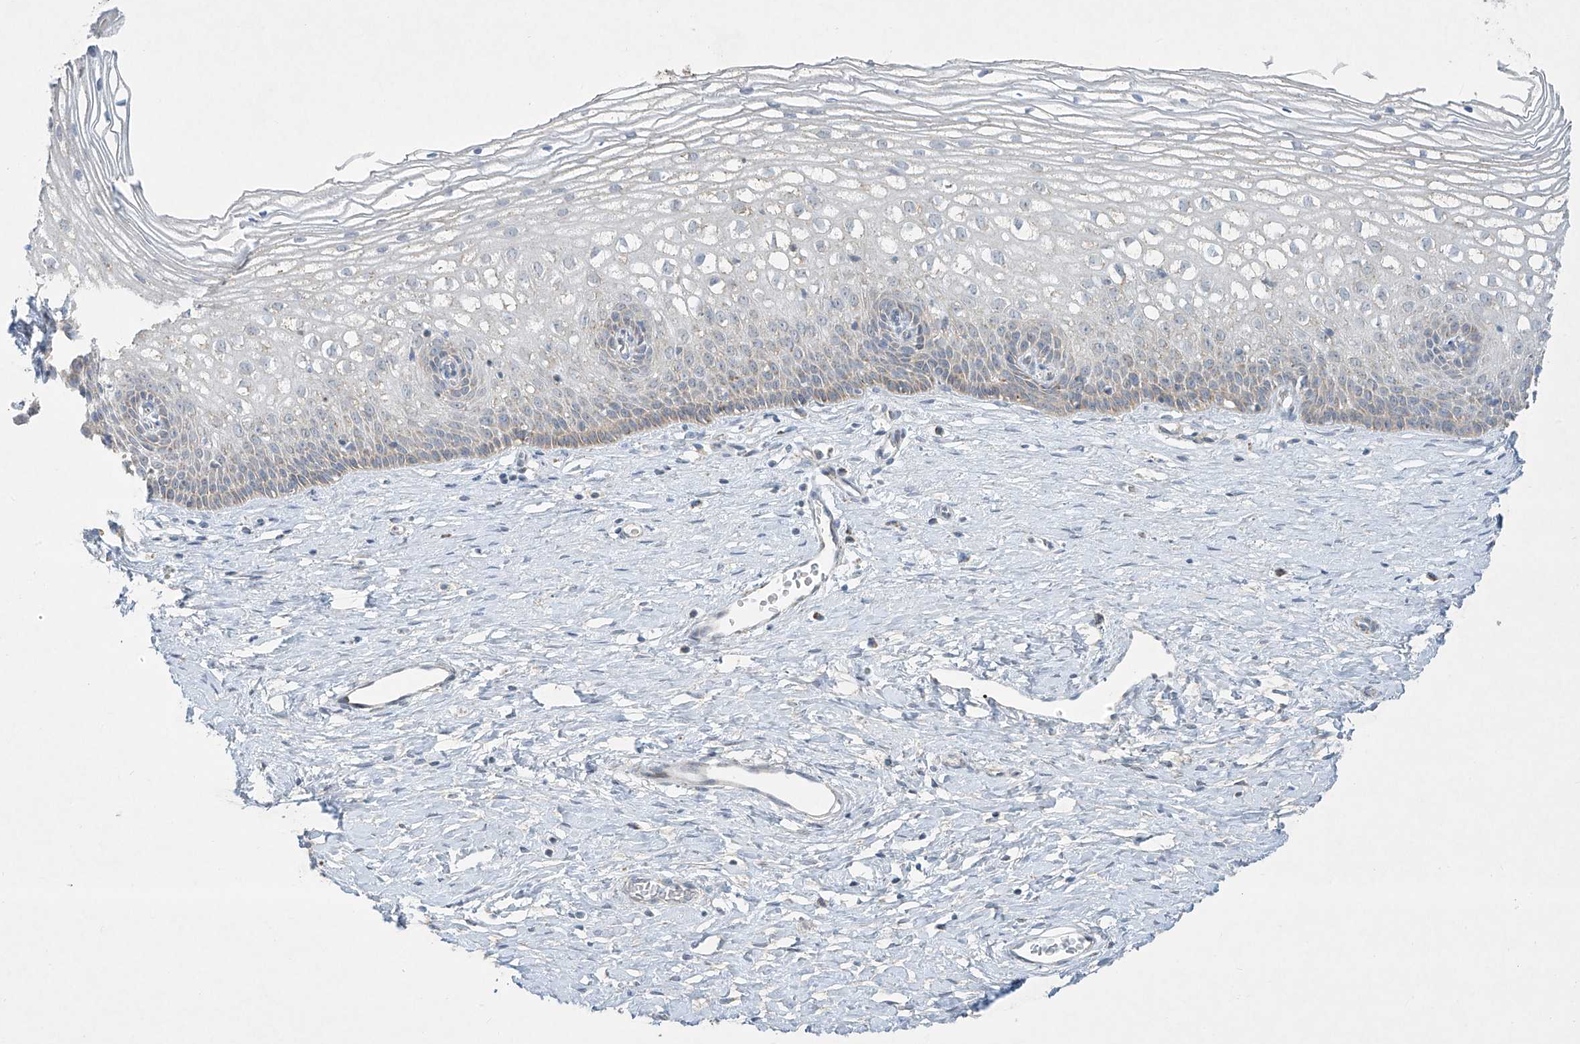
{"staining": {"intensity": "moderate", "quantity": "25%-75%", "location": "cytoplasmic/membranous"}, "tissue": "cervix", "cell_type": "Glandular cells", "image_type": "normal", "snomed": [{"axis": "morphology", "description": "Normal tissue, NOS"}, {"axis": "topography", "description": "Cervix"}], "caption": "Immunohistochemistry (DAB (3,3'-diaminobenzidine)) staining of normal cervix displays moderate cytoplasmic/membranous protein positivity in approximately 25%-75% of glandular cells. Nuclei are stained in blue.", "gene": "SMDT1", "patient": {"sex": "female", "age": 33}}